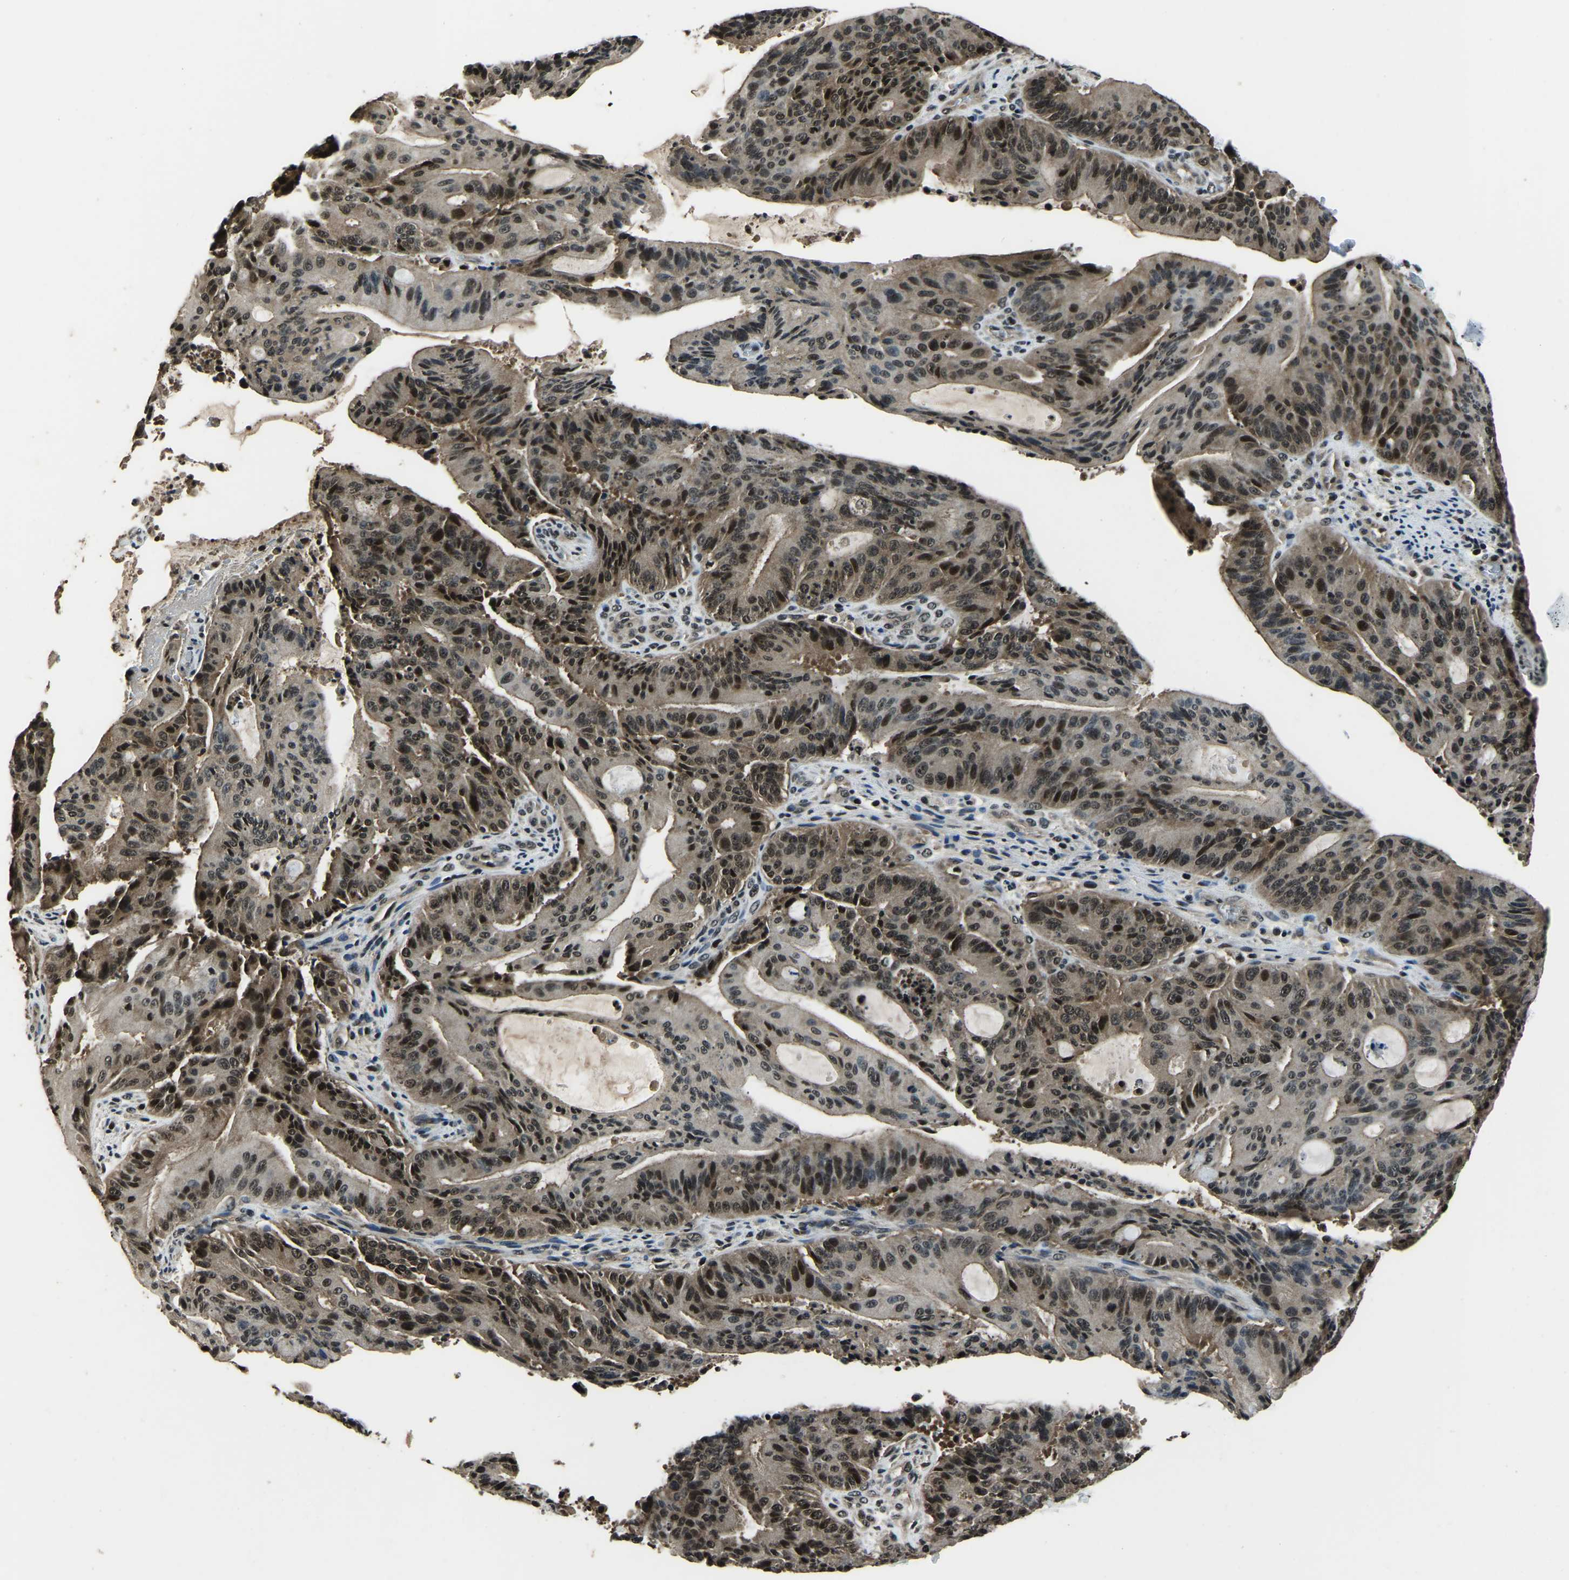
{"staining": {"intensity": "moderate", "quantity": "25%-75%", "location": "nuclear"}, "tissue": "liver cancer", "cell_type": "Tumor cells", "image_type": "cancer", "snomed": [{"axis": "morphology", "description": "Normal tissue, NOS"}, {"axis": "morphology", "description": "Cholangiocarcinoma"}, {"axis": "topography", "description": "Liver"}, {"axis": "topography", "description": "Peripheral nerve tissue"}], "caption": "Moderate nuclear protein positivity is present in approximately 25%-75% of tumor cells in liver cancer. (brown staining indicates protein expression, while blue staining denotes nuclei).", "gene": "ANKIB1", "patient": {"sex": "female", "age": 73}}